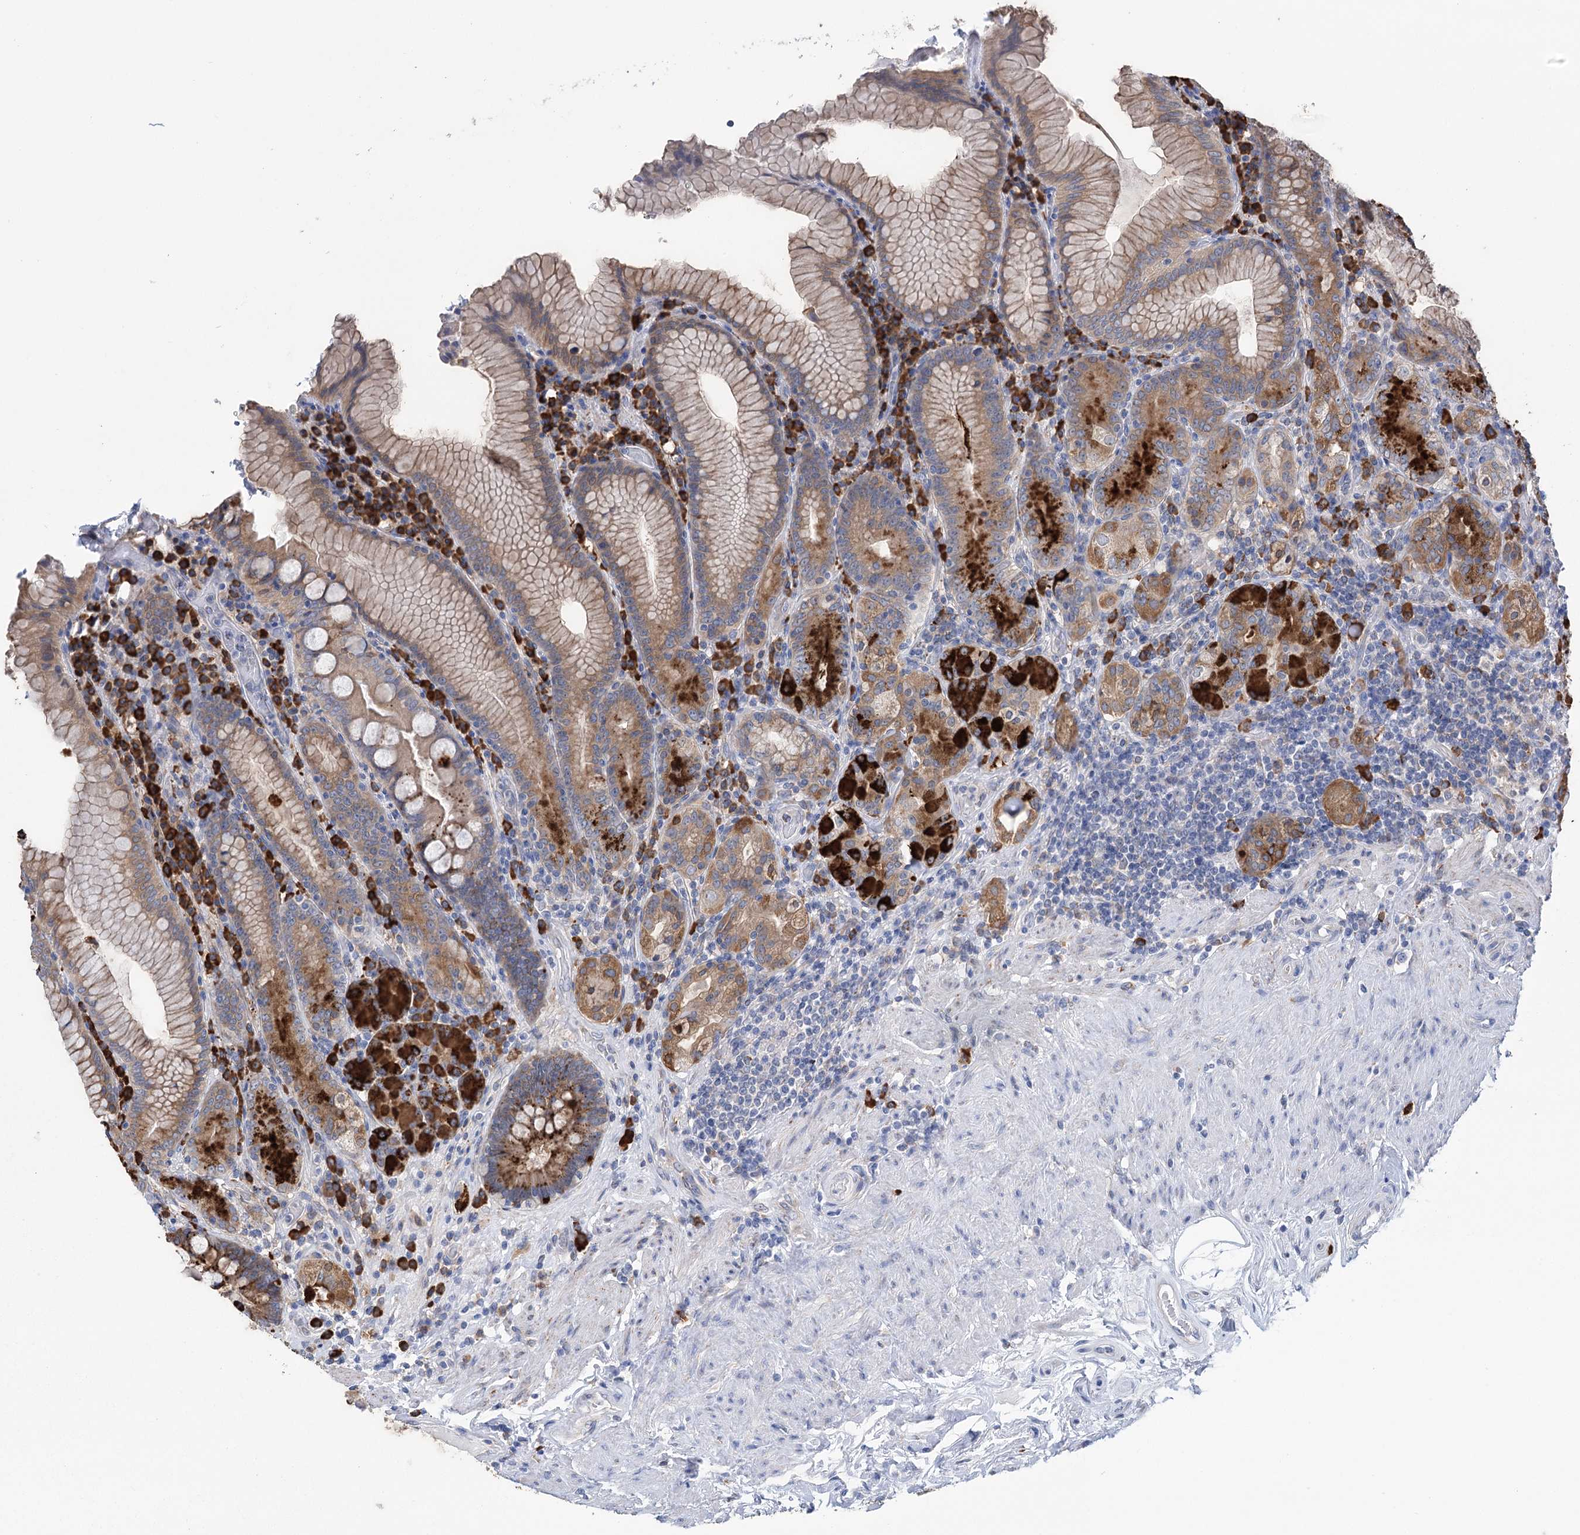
{"staining": {"intensity": "strong", "quantity": "25%-75%", "location": "cytoplasmic/membranous"}, "tissue": "stomach", "cell_type": "Glandular cells", "image_type": "normal", "snomed": [{"axis": "morphology", "description": "Normal tissue, NOS"}, {"axis": "topography", "description": "Stomach, upper"}, {"axis": "topography", "description": "Stomach, lower"}], "caption": "Immunohistochemical staining of normal human stomach displays strong cytoplasmic/membranous protein staining in about 25%-75% of glandular cells. (DAB (3,3'-diaminobenzidine) IHC with brightfield microscopy, high magnification).", "gene": "METTL24", "patient": {"sex": "female", "age": 76}}